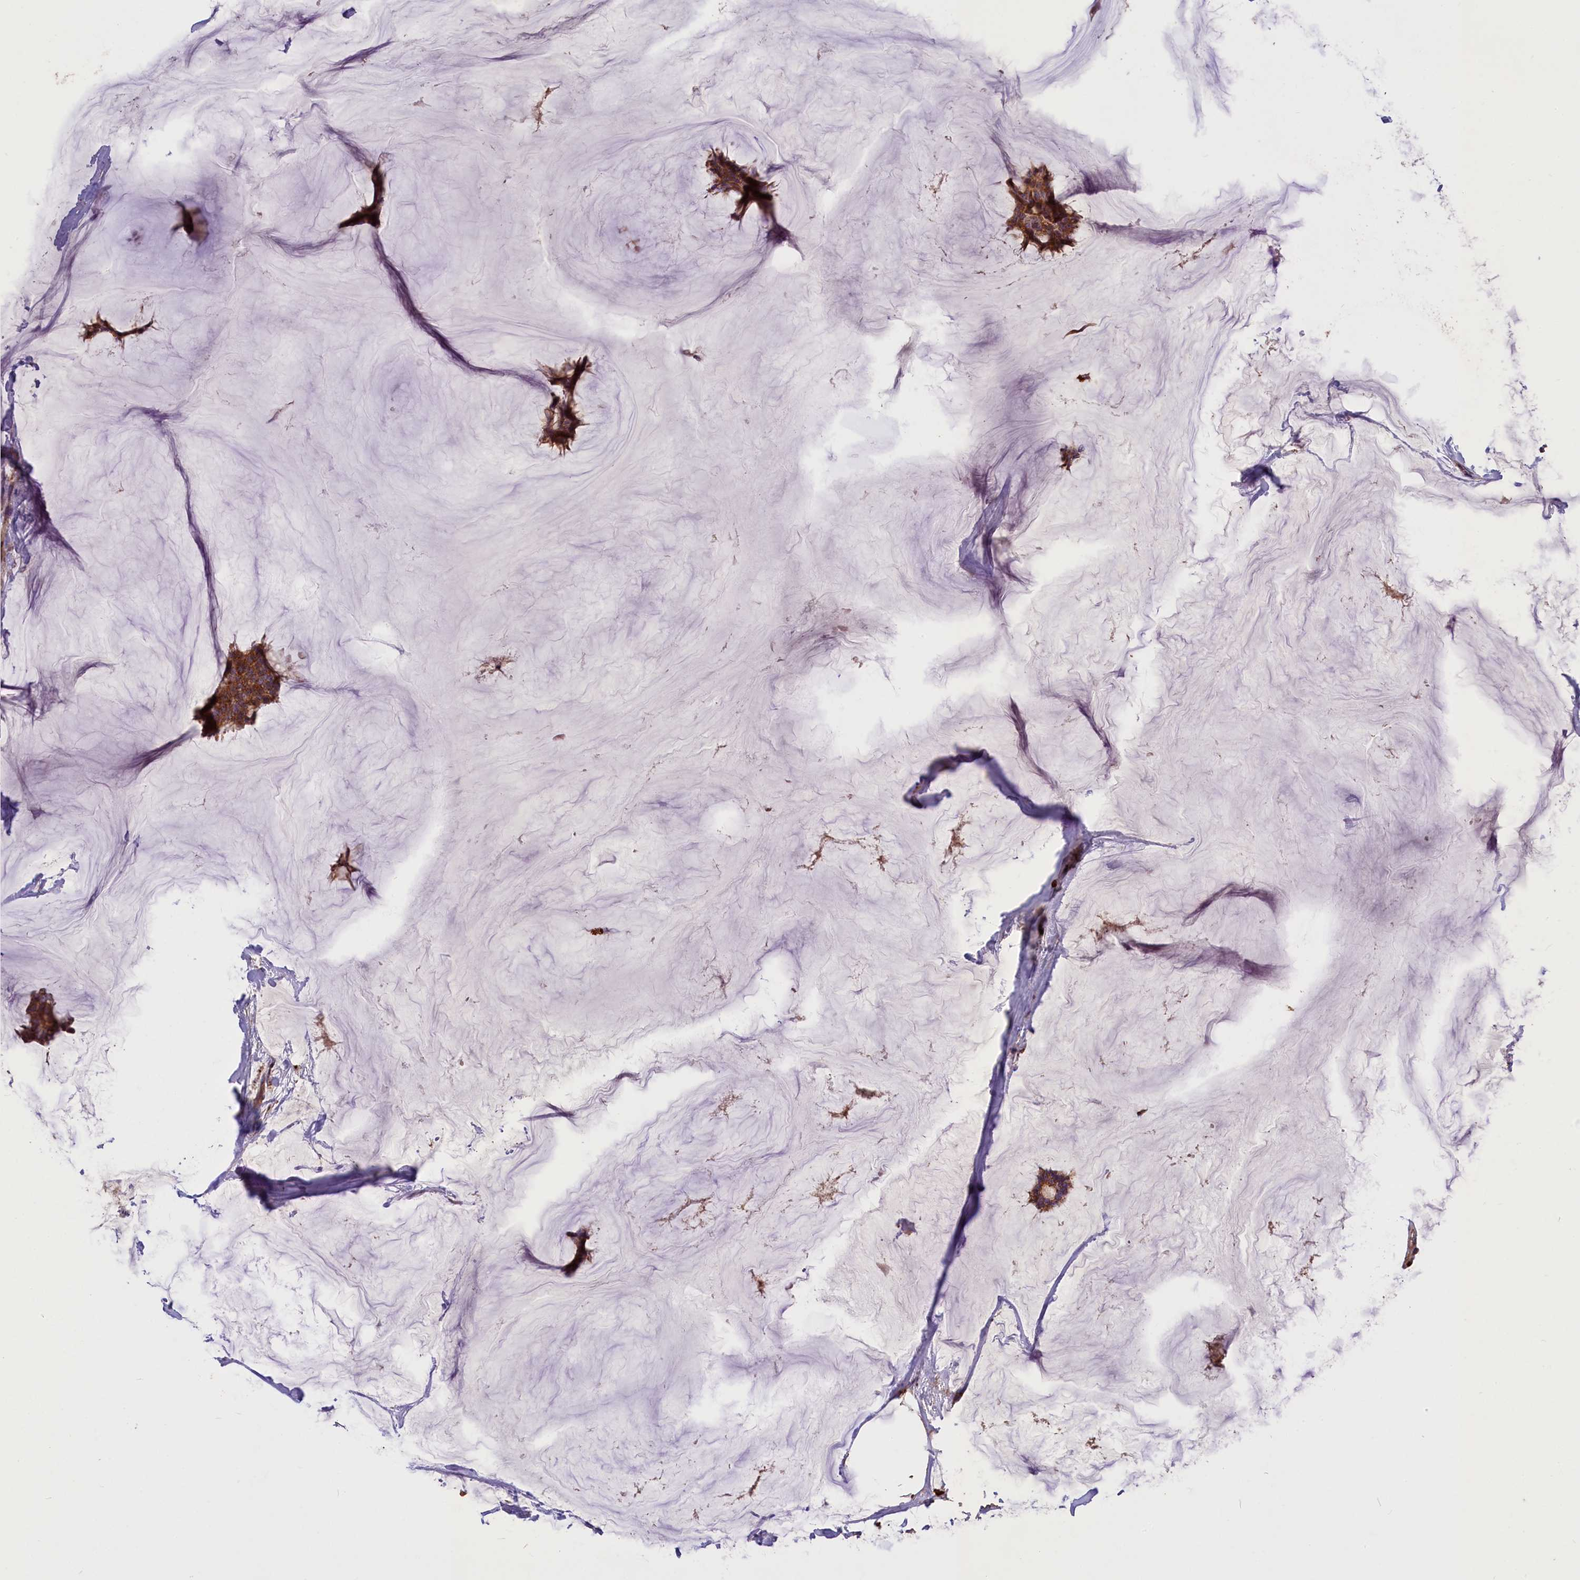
{"staining": {"intensity": "moderate", "quantity": ">75%", "location": "cytoplasmic/membranous"}, "tissue": "breast cancer", "cell_type": "Tumor cells", "image_type": "cancer", "snomed": [{"axis": "morphology", "description": "Duct carcinoma"}, {"axis": "topography", "description": "Breast"}], "caption": "Protein analysis of breast cancer tissue exhibits moderate cytoplasmic/membranous staining in about >75% of tumor cells.", "gene": "ERMARD", "patient": {"sex": "female", "age": 93}}